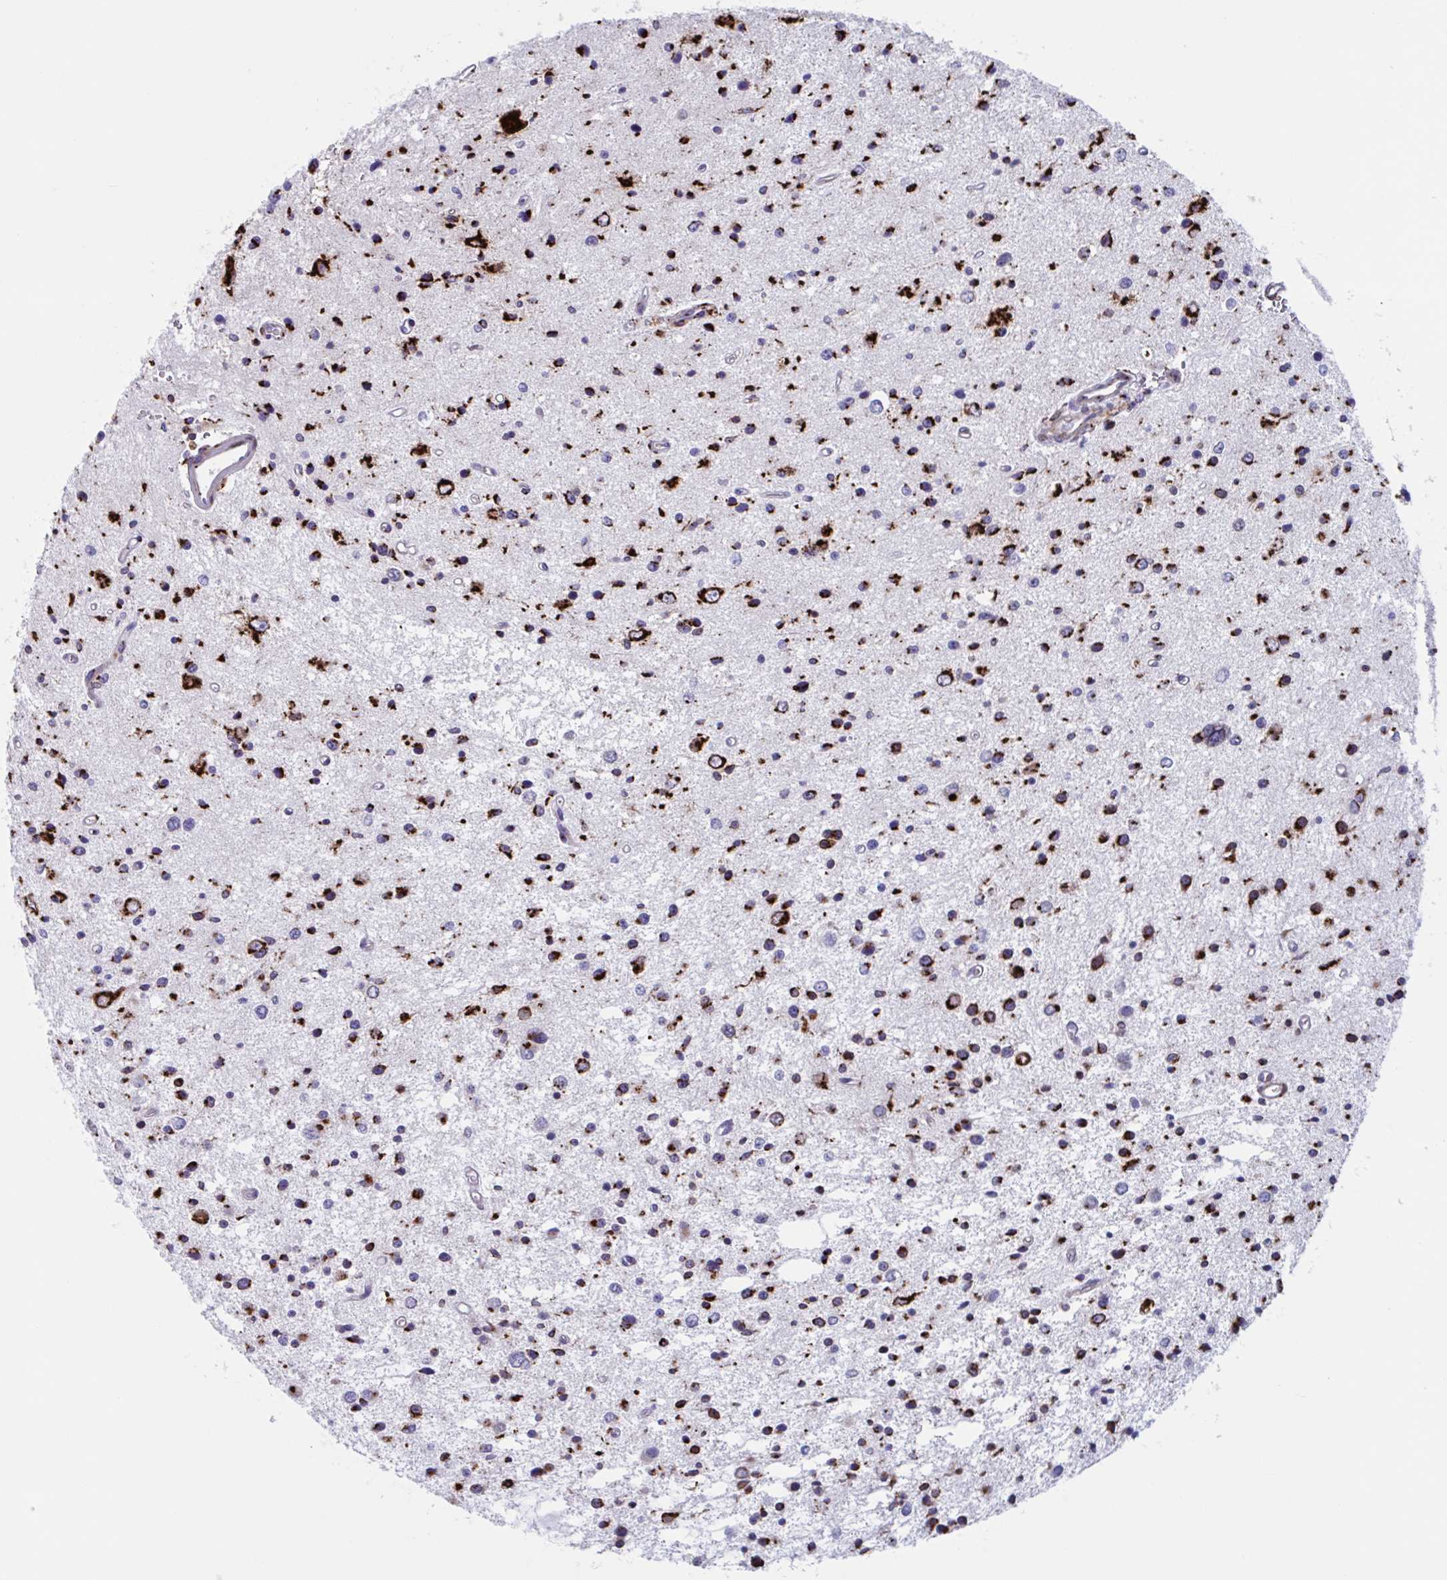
{"staining": {"intensity": "strong", "quantity": "25%-75%", "location": "cytoplasmic/membranous"}, "tissue": "glioma", "cell_type": "Tumor cells", "image_type": "cancer", "snomed": [{"axis": "morphology", "description": "Glioma, malignant, Low grade"}, {"axis": "topography", "description": "Brain"}], "caption": "Human malignant glioma (low-grade) stained for a protein (brown) reveals strong cytoplasmic/membranous positive expression in approximately 25%-75% of tumor cells.", "gene": "RFK", "patient": {"sex": "male", "age": 43}}